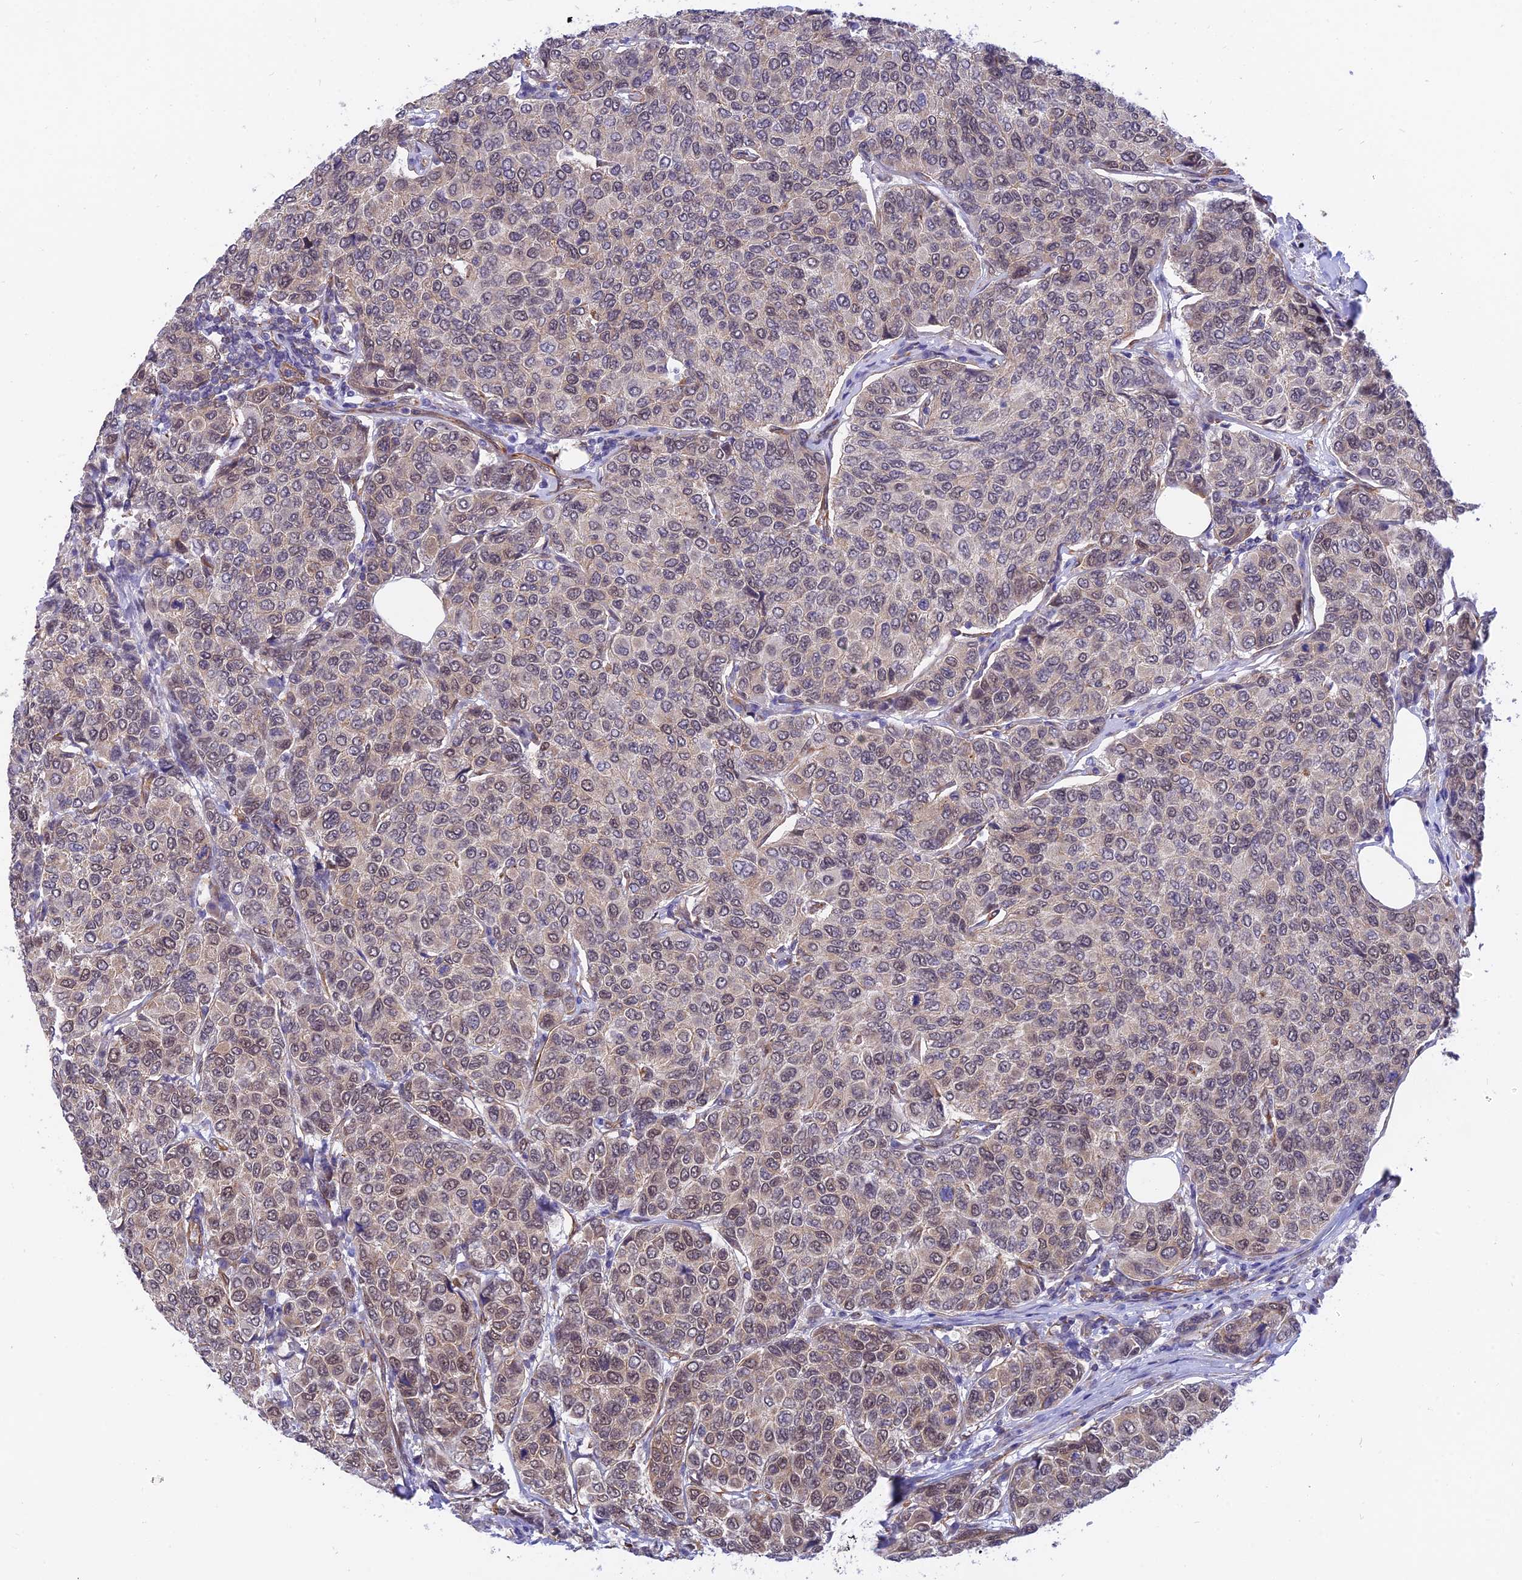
{"staining": {"intensity": "weak", "quantity": "<25%", "location": "nuclear"}, "tissue": "breast cancer", "cell_type": "Tumor cells", "image_type": "cancer", "snomed": [{"axis": "morphology", "description": "Duct carcinoma"}, {"axis": "topography", "description": "Breast"}], "caption": "Breast infiltrating ductal carcinoma stained for a protein using immunohistochemistry (IHC) shows no staining tumor cells.", "gene": "PAGR1", "patient": {"sex": "female", "age": 55}}